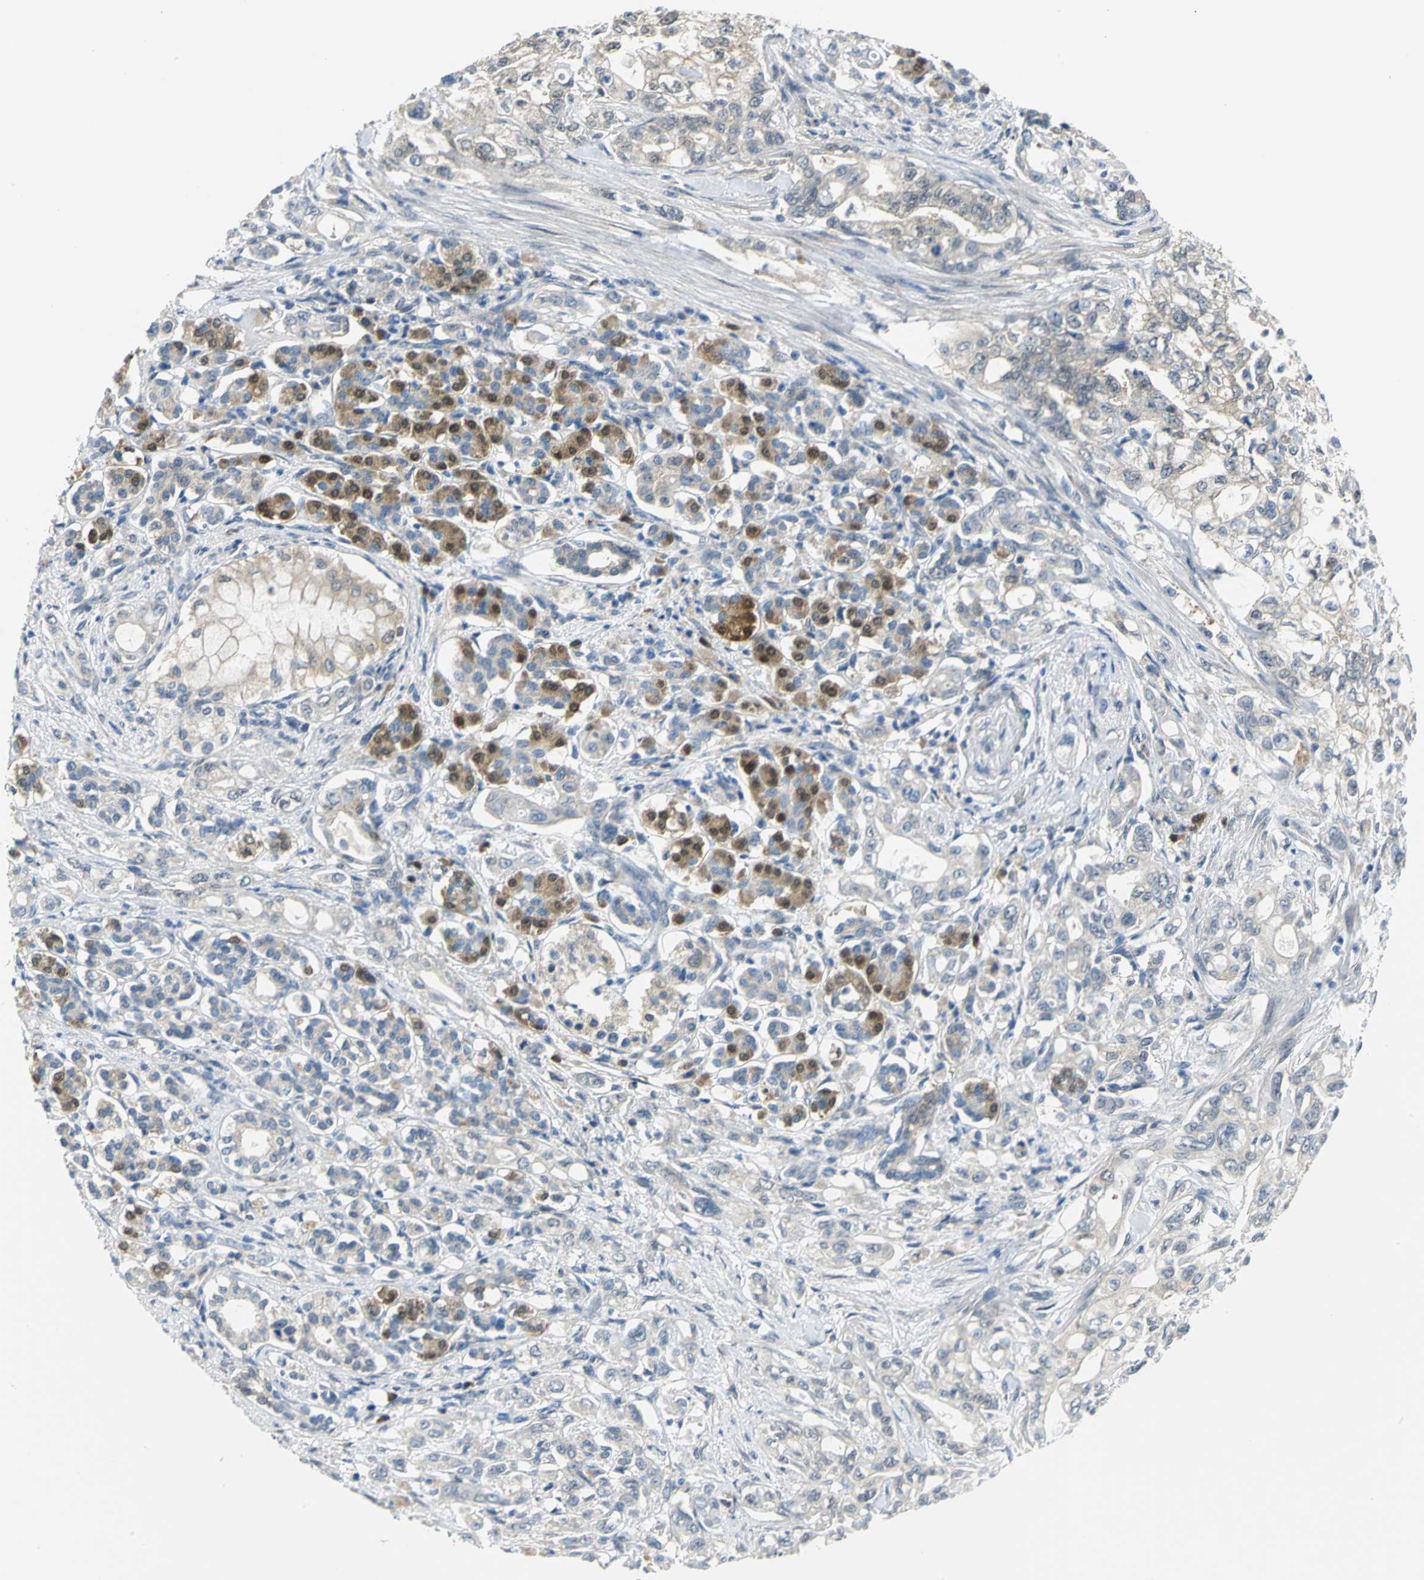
{"staining": {"intensity": "weak", "quantity": "<25%", "location": "cytoplasmic/membranous"}, "tissue": "pancreatic cancer", "cell_type": "Tumor cells", "image_type": "cancer", "snomed": [{"axis": "morphology", "description": "Normal tissue, NOS"}, {"axis": "topography", "description": "Pancreas"}], "caption": "Tumor cells show no significant staining in pancreatic cancer.", "gene": "PGM3", "patient": {"sex": "male", "age": 42}}